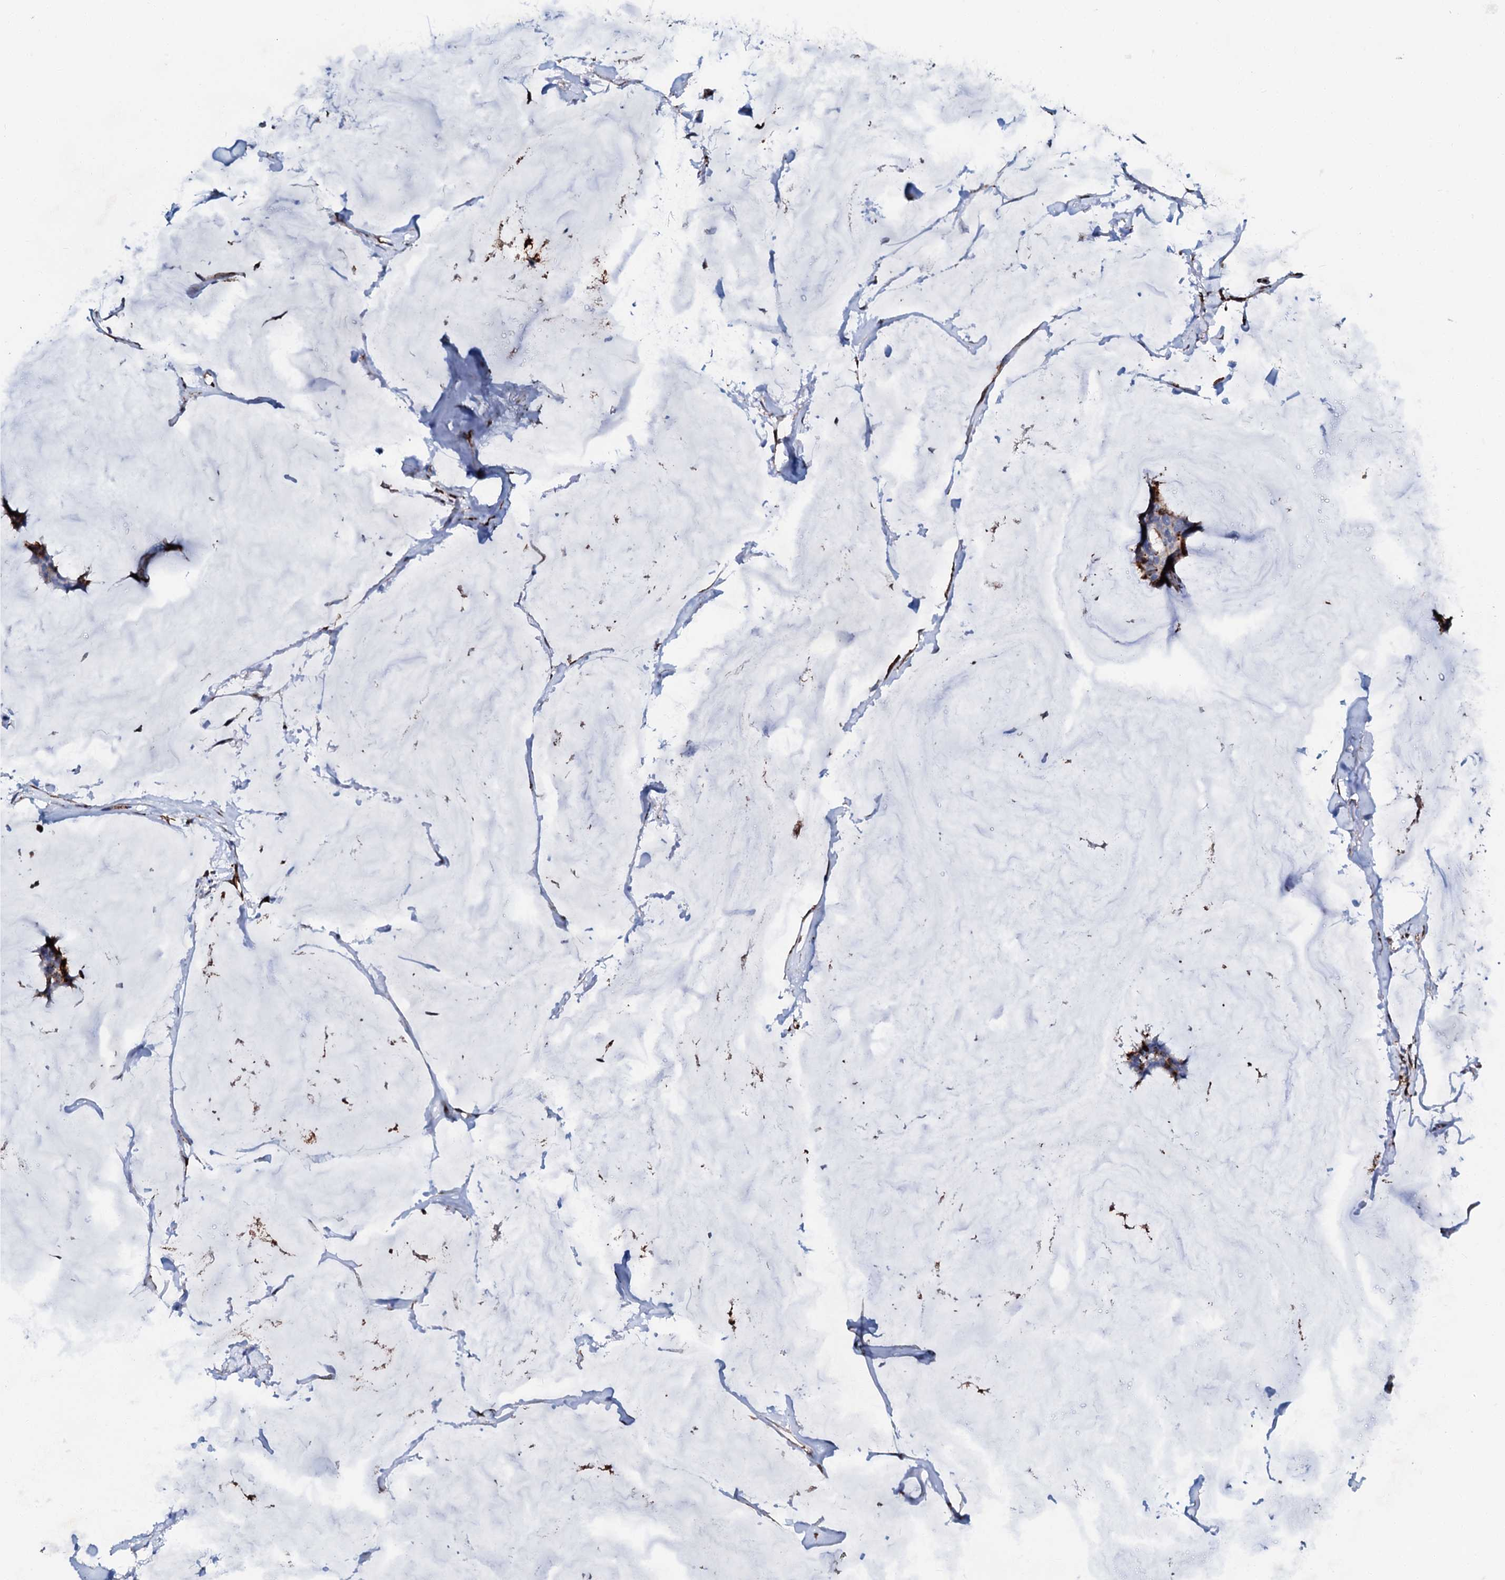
{"staining": {"intensity": "moderate", "quantity": "25%-75%", "location": "cytoplasmic/membranous"}, "tissue": "breast cancer", "cell_type": "Tumor cells", "image_type": "cancer", "snomed": [{"axis": "morphology", "description": "Duct carcinoma"}, {"axis": "topography", "description": "Breast"}], "caption": "DAB (3,3'-diaminobenzidine) immunohistochemical staining of breast cancer (infiltrating ductal carcinoma) demonstrates moderate cytoplasmic/membranous protein staining in about 25%-75% of tumor cells.", "gene": "MED13L", "patient": {"sex": "female", "age": 93}}